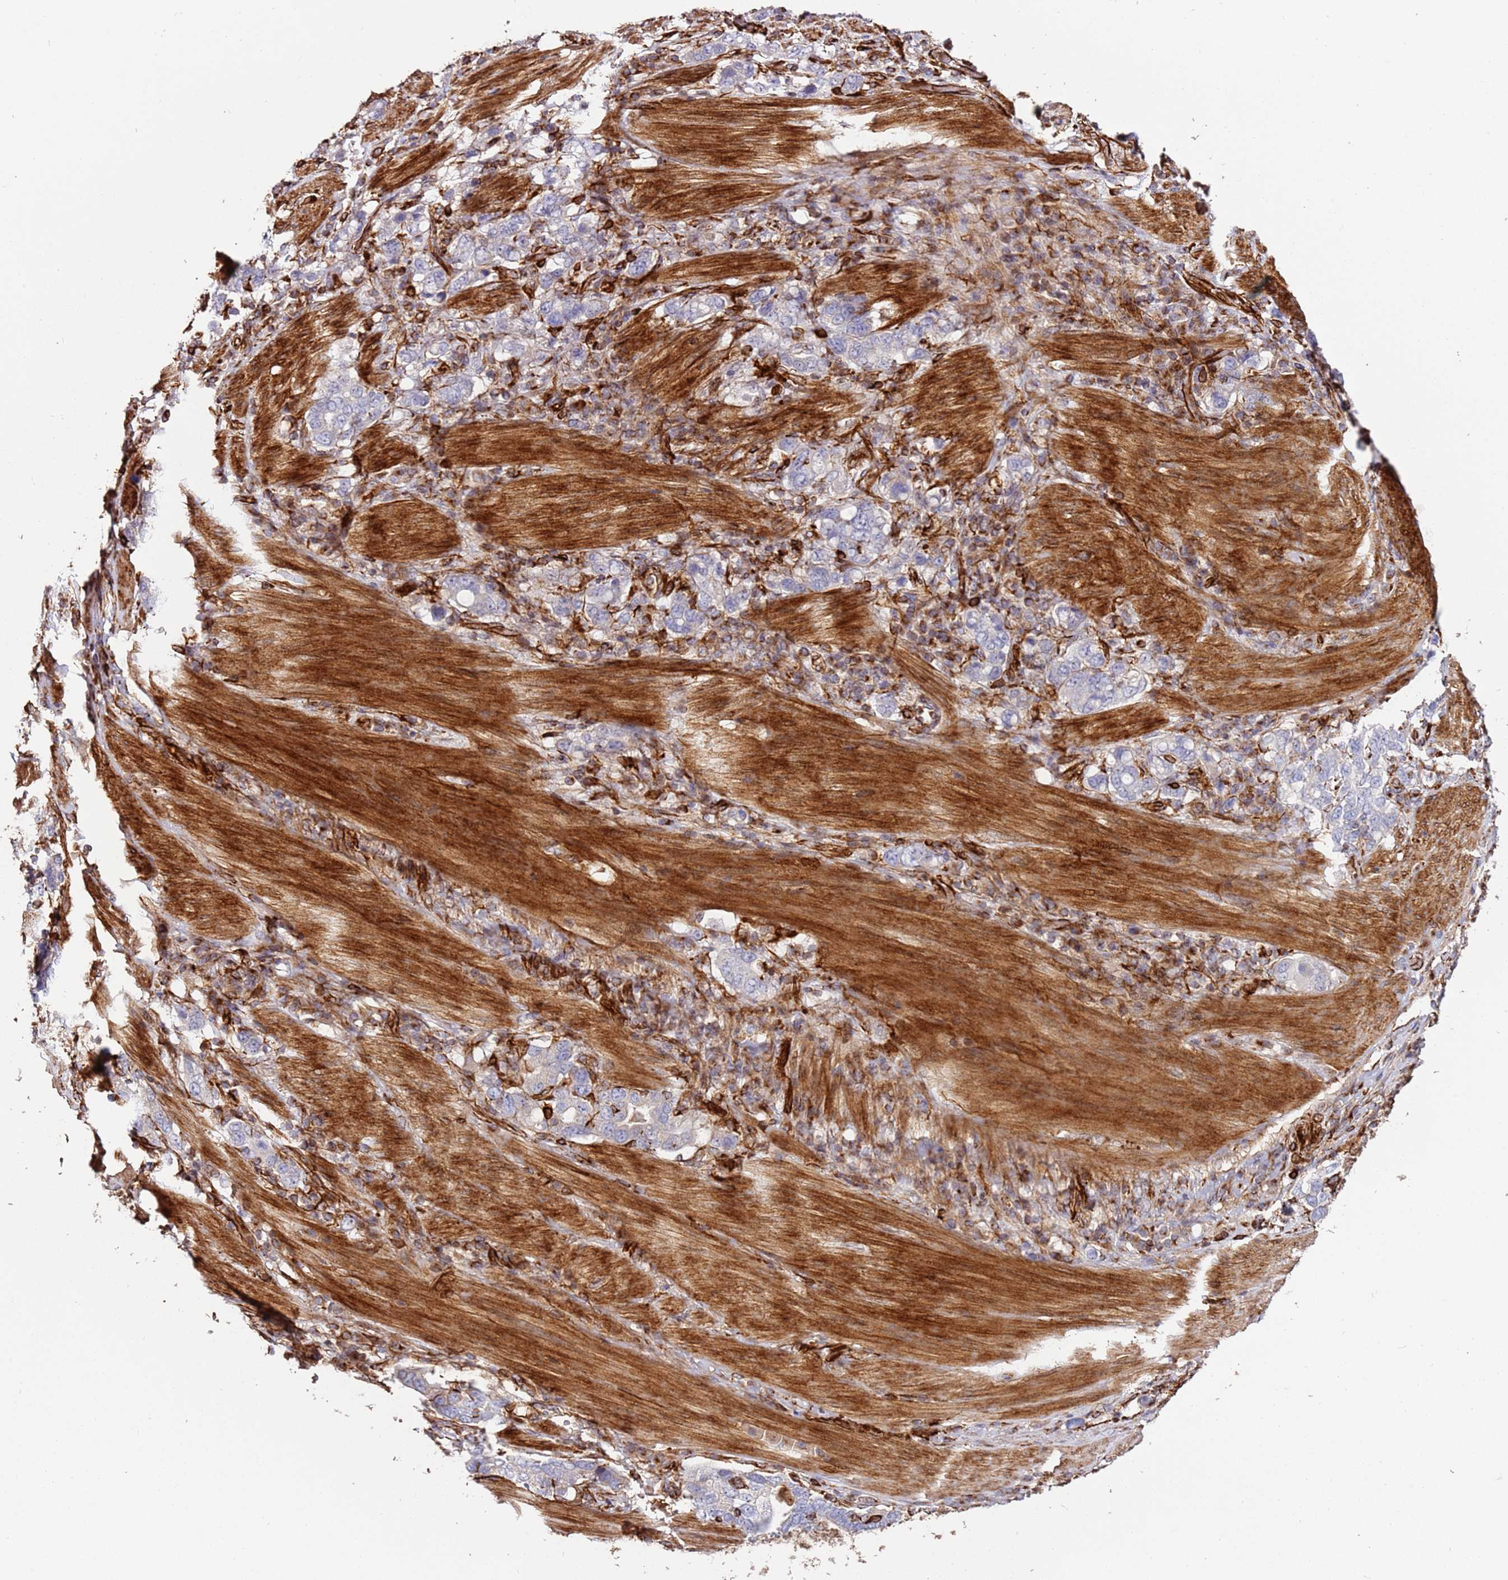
{"staining": {"intensity": "negative", "quantity": "none", "location": "none"}, "tissue": "stomach cancer", "cell_type": "Tumor cells", "image_type": "cancer", "snomed": [{"axis": "morphology", "description": "Adenocarcinoma, NOS"}, {"axis": "topography", "description": "Stomach, upper"}, {"axis": "topography", "description": "Stomach"}], "caption": "Stomach cancer (adenocarcinoma) stained for a protein using immunohistochemistry (IHC) displays no positivity tumor cells.", "gene": "MRGPRE", "patient": {"sex": "male", "age": 62}}